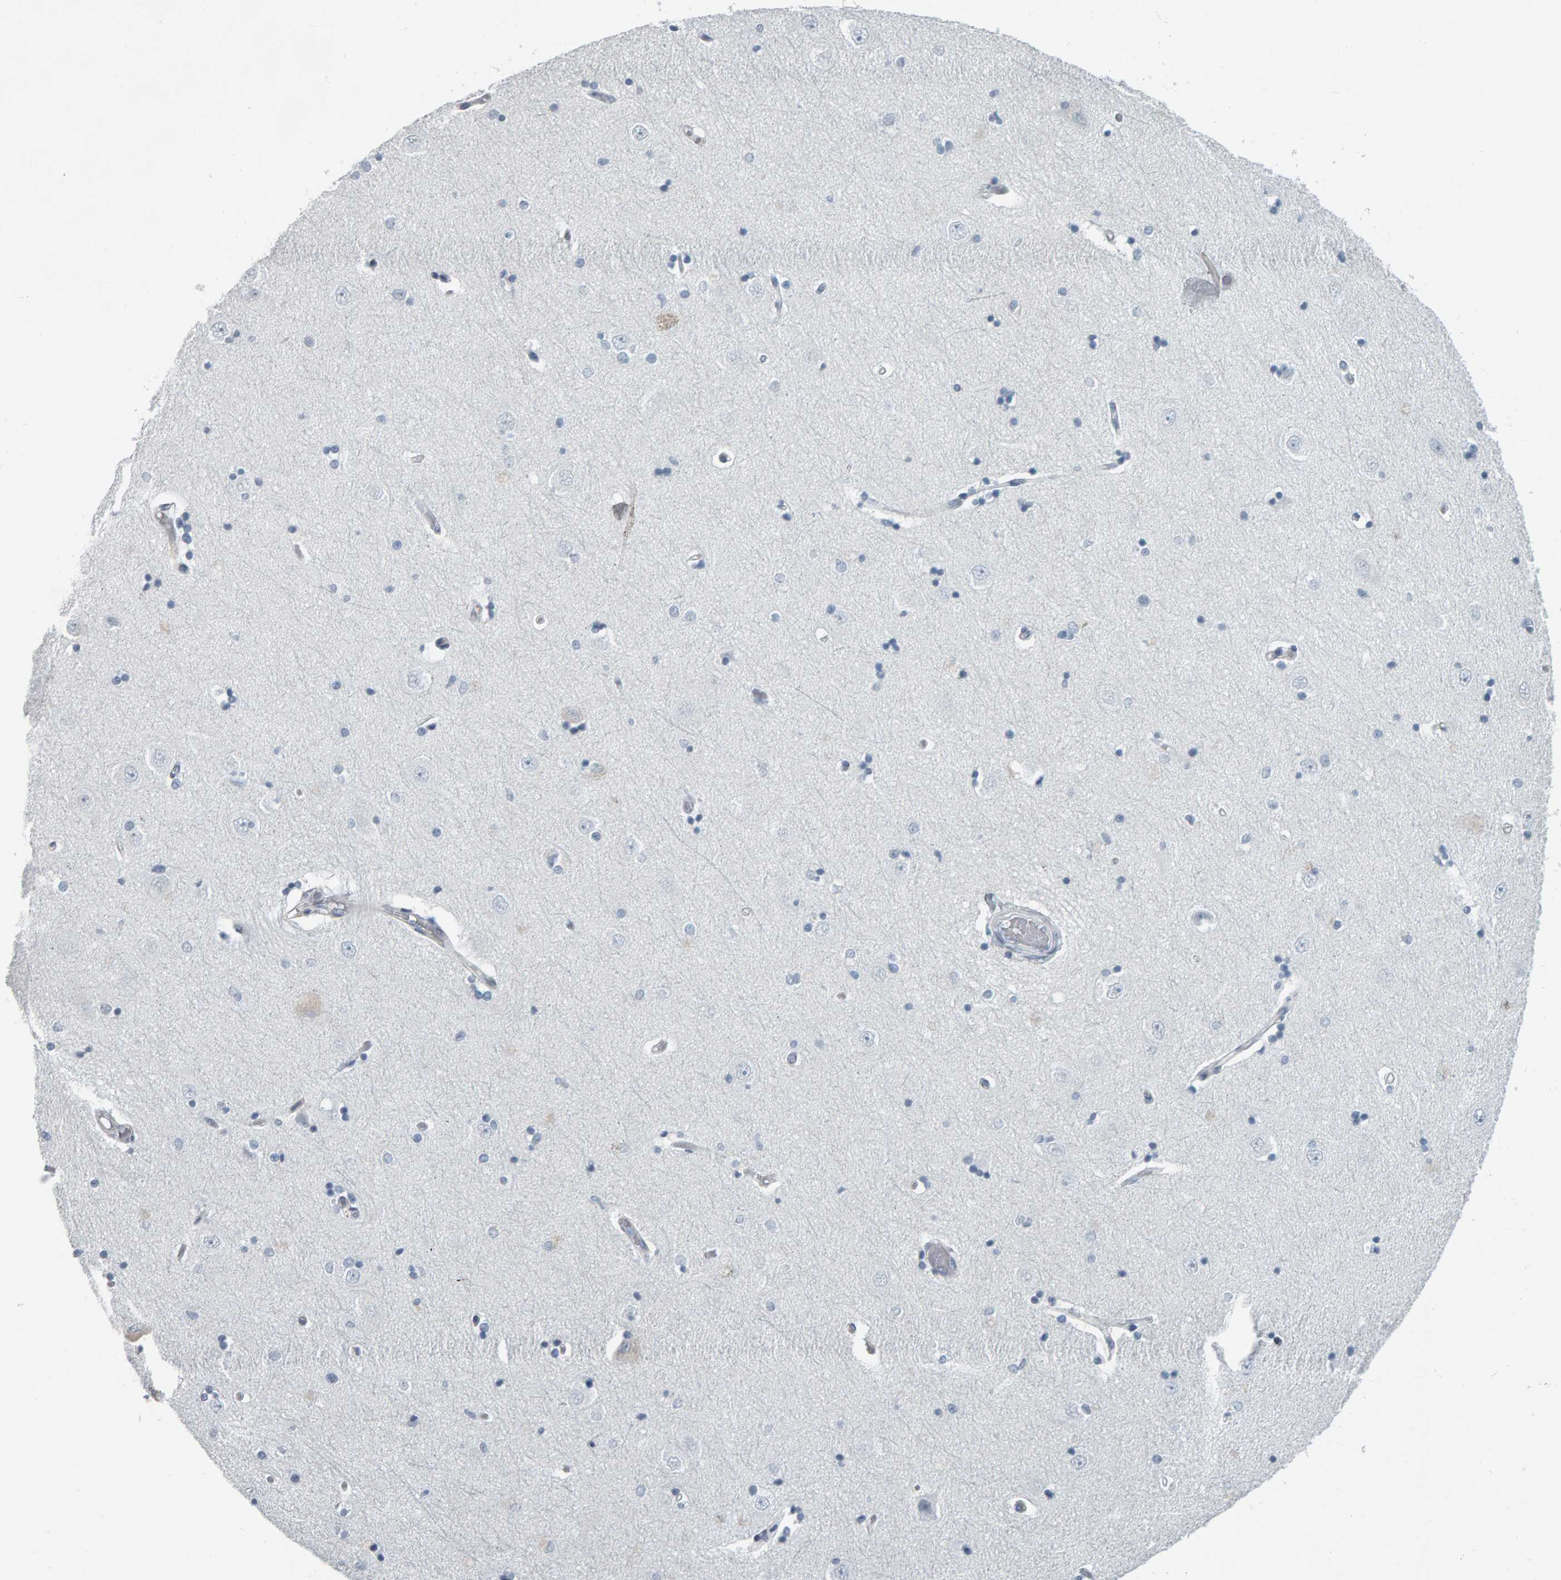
{"staining": {"intensity": "negative", "quantity": "none", "location": "none"}, "tissue": "hippocampus", "cell_type": "Glial cells", "image_type": "normal", "snomed": [{"axis": "morphology", "description": "Normal tissue, NOS"}, {"axis": "topography", "description": "Hippocampus"}], "caption": "The micrograph shows no staining of glial cells in normal hippocampus.", "gene": "PYY", "patient": {"sex": "male", "age": 45}}